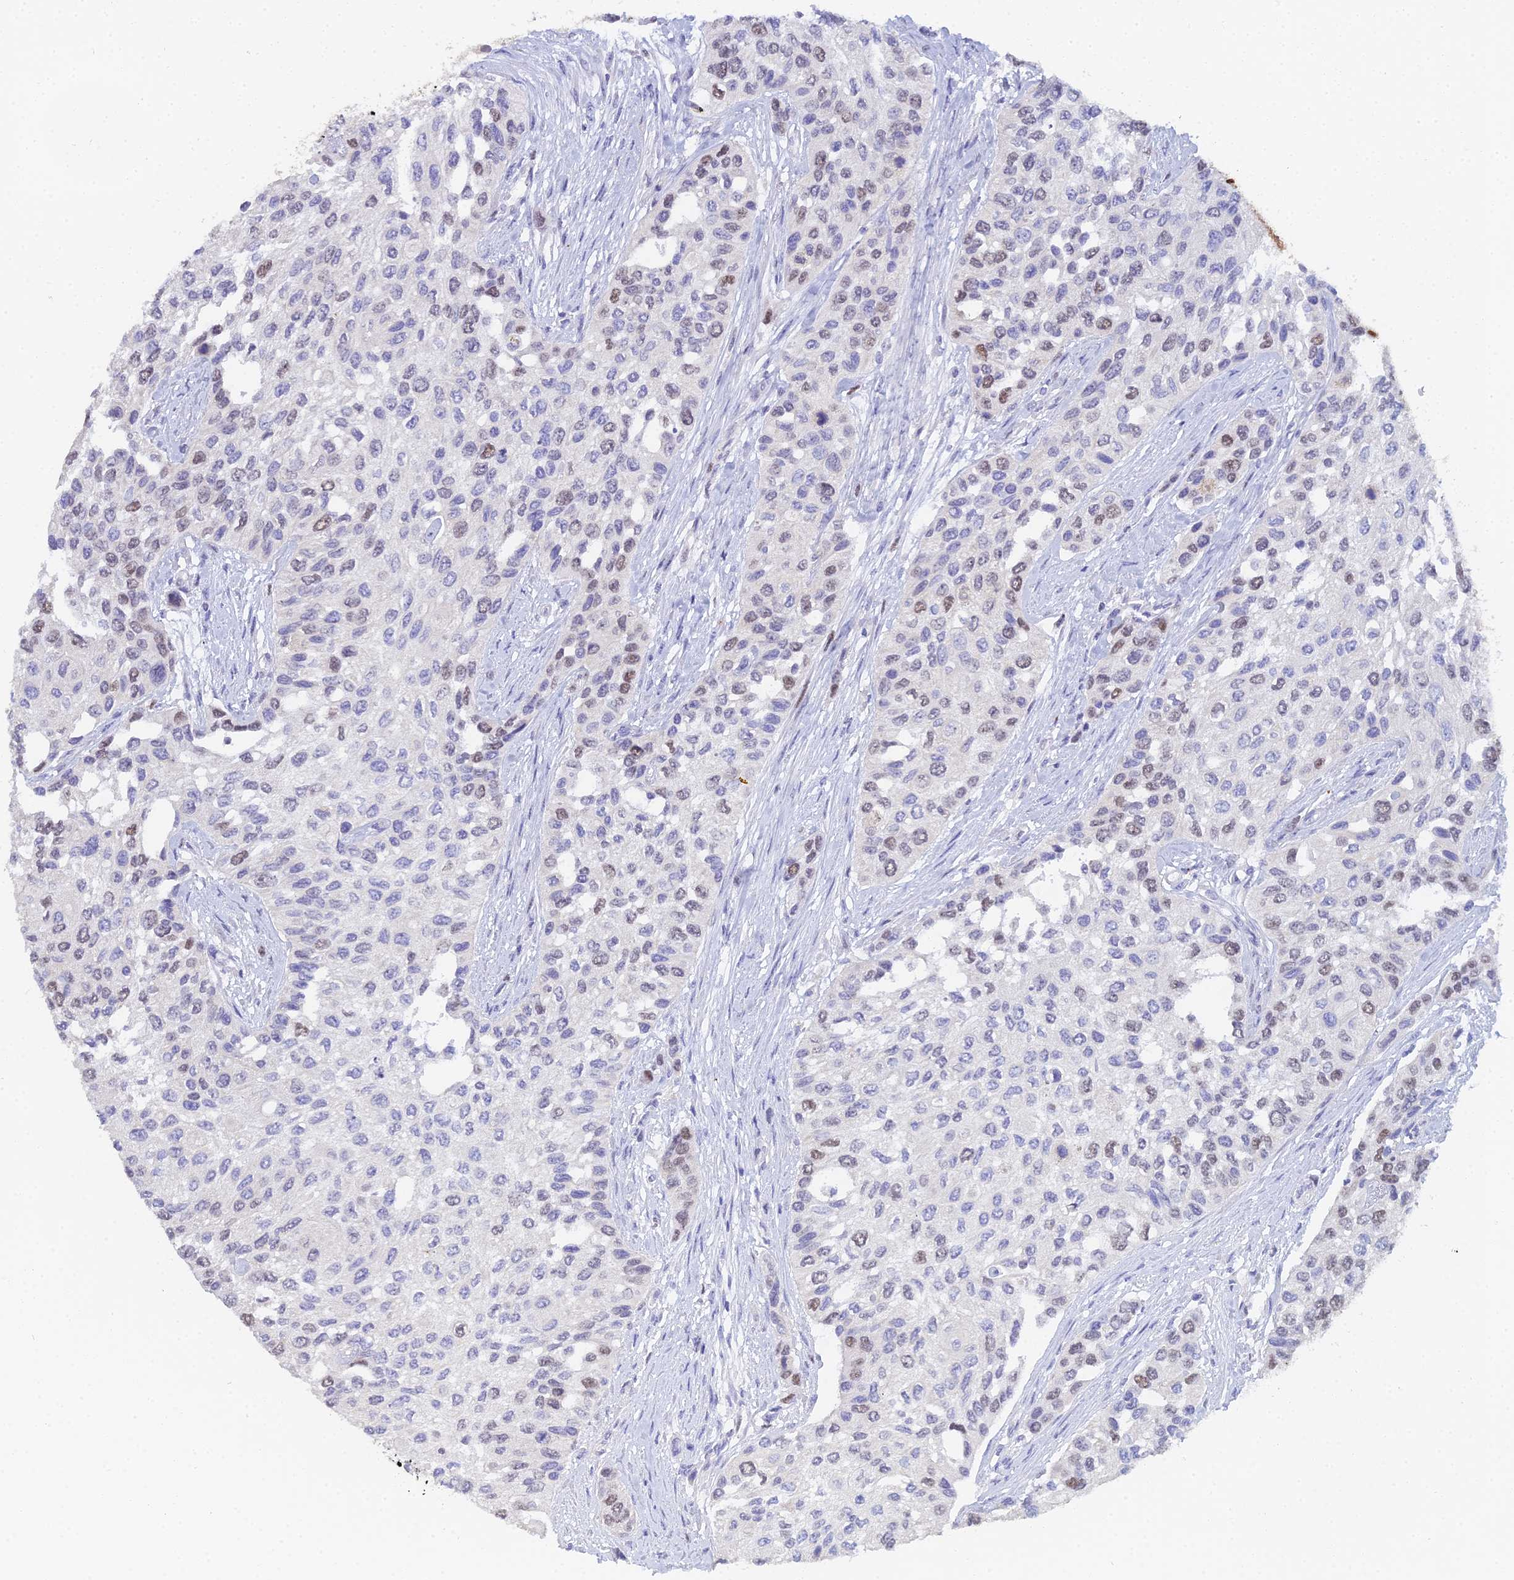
{"staining": {"intensity": "moderate", "quantity": "<25%", "location": "nuclear"}, "tissue": "urothelial cancer", "cell_type": "Tumor cells", "image_type": "cancer", "snomed": [{"axis": "morphology", "description": "Normal tissue, NOS"}, {"axis": "morphology", "description": "Urothelial carcinoma, High grade"}, {"axis": "topography", "description": "Vascular tissue"}, {"axis": "topography", "description": "Urinary bladder"}], "caption": "Brown immunohistochemical staining in human high-grade urothelial carcinoma shows moderate nuclear expression in approximately <25% of tumor cells. (DAB (3,3'-diaminobenzidine) = brown stain, brightfield microscopy at high magnification).", "gene": "MCM2", "patient": {"sex": "female", "age": 56}}